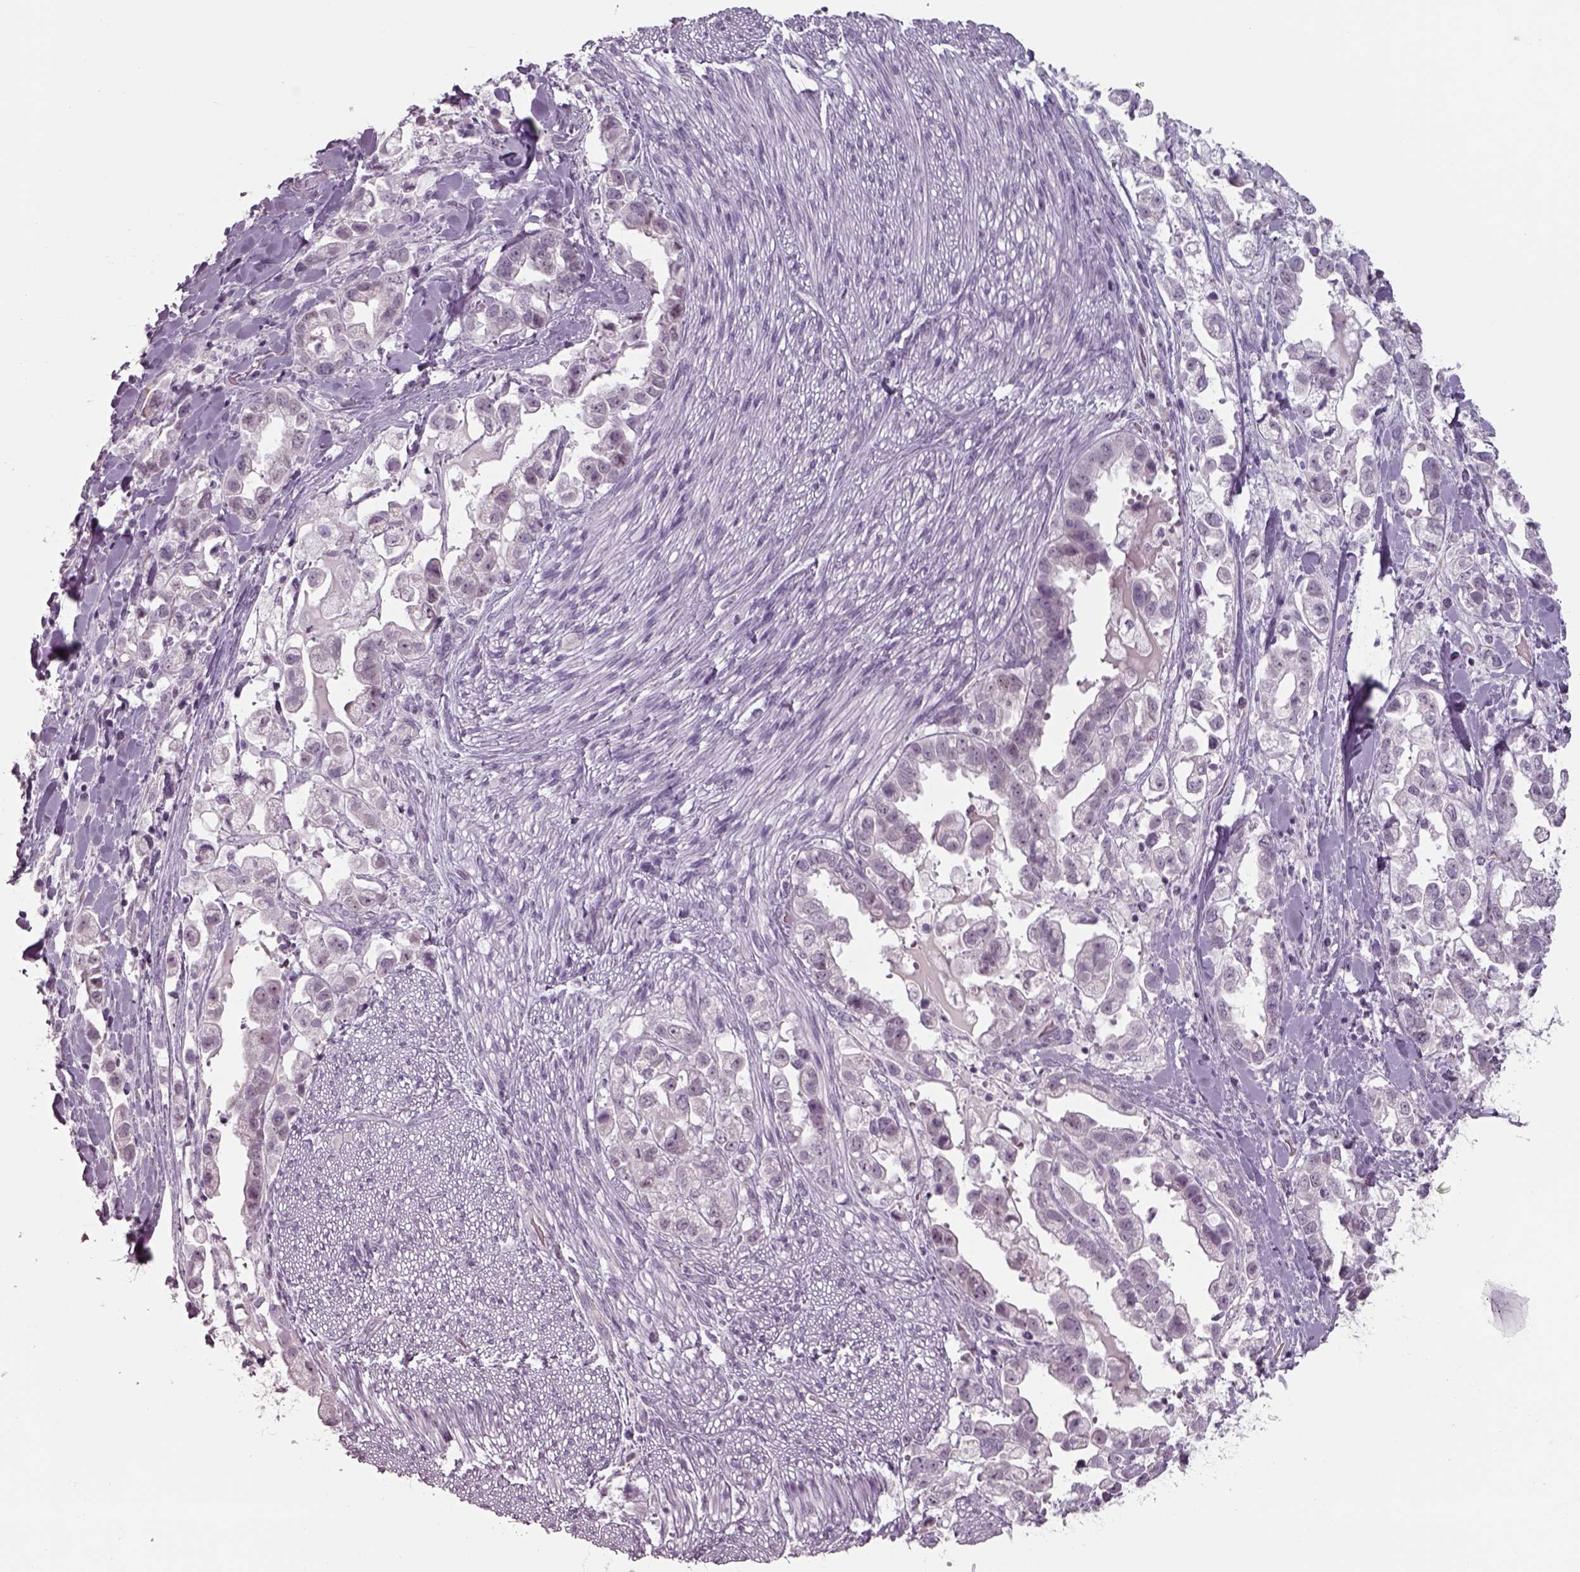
{"staining": {"intensity": "negative", "quantity": "none", "location": "none"}, "tissue": "stomach cancer", "cell_type": "Tumor cells", "image_type": "cancer", "snomed": [{"axis": "morphology", "description": "Adenocarcinoma, NOS"}, {"axis": "topography", "description": "Stomach"}], "caption": "Tumor cells show no significant positivity in stomach adenocarcinoma.", "gene": "SEPTIN14", "patient": {"sex": "male", "age": 59}}